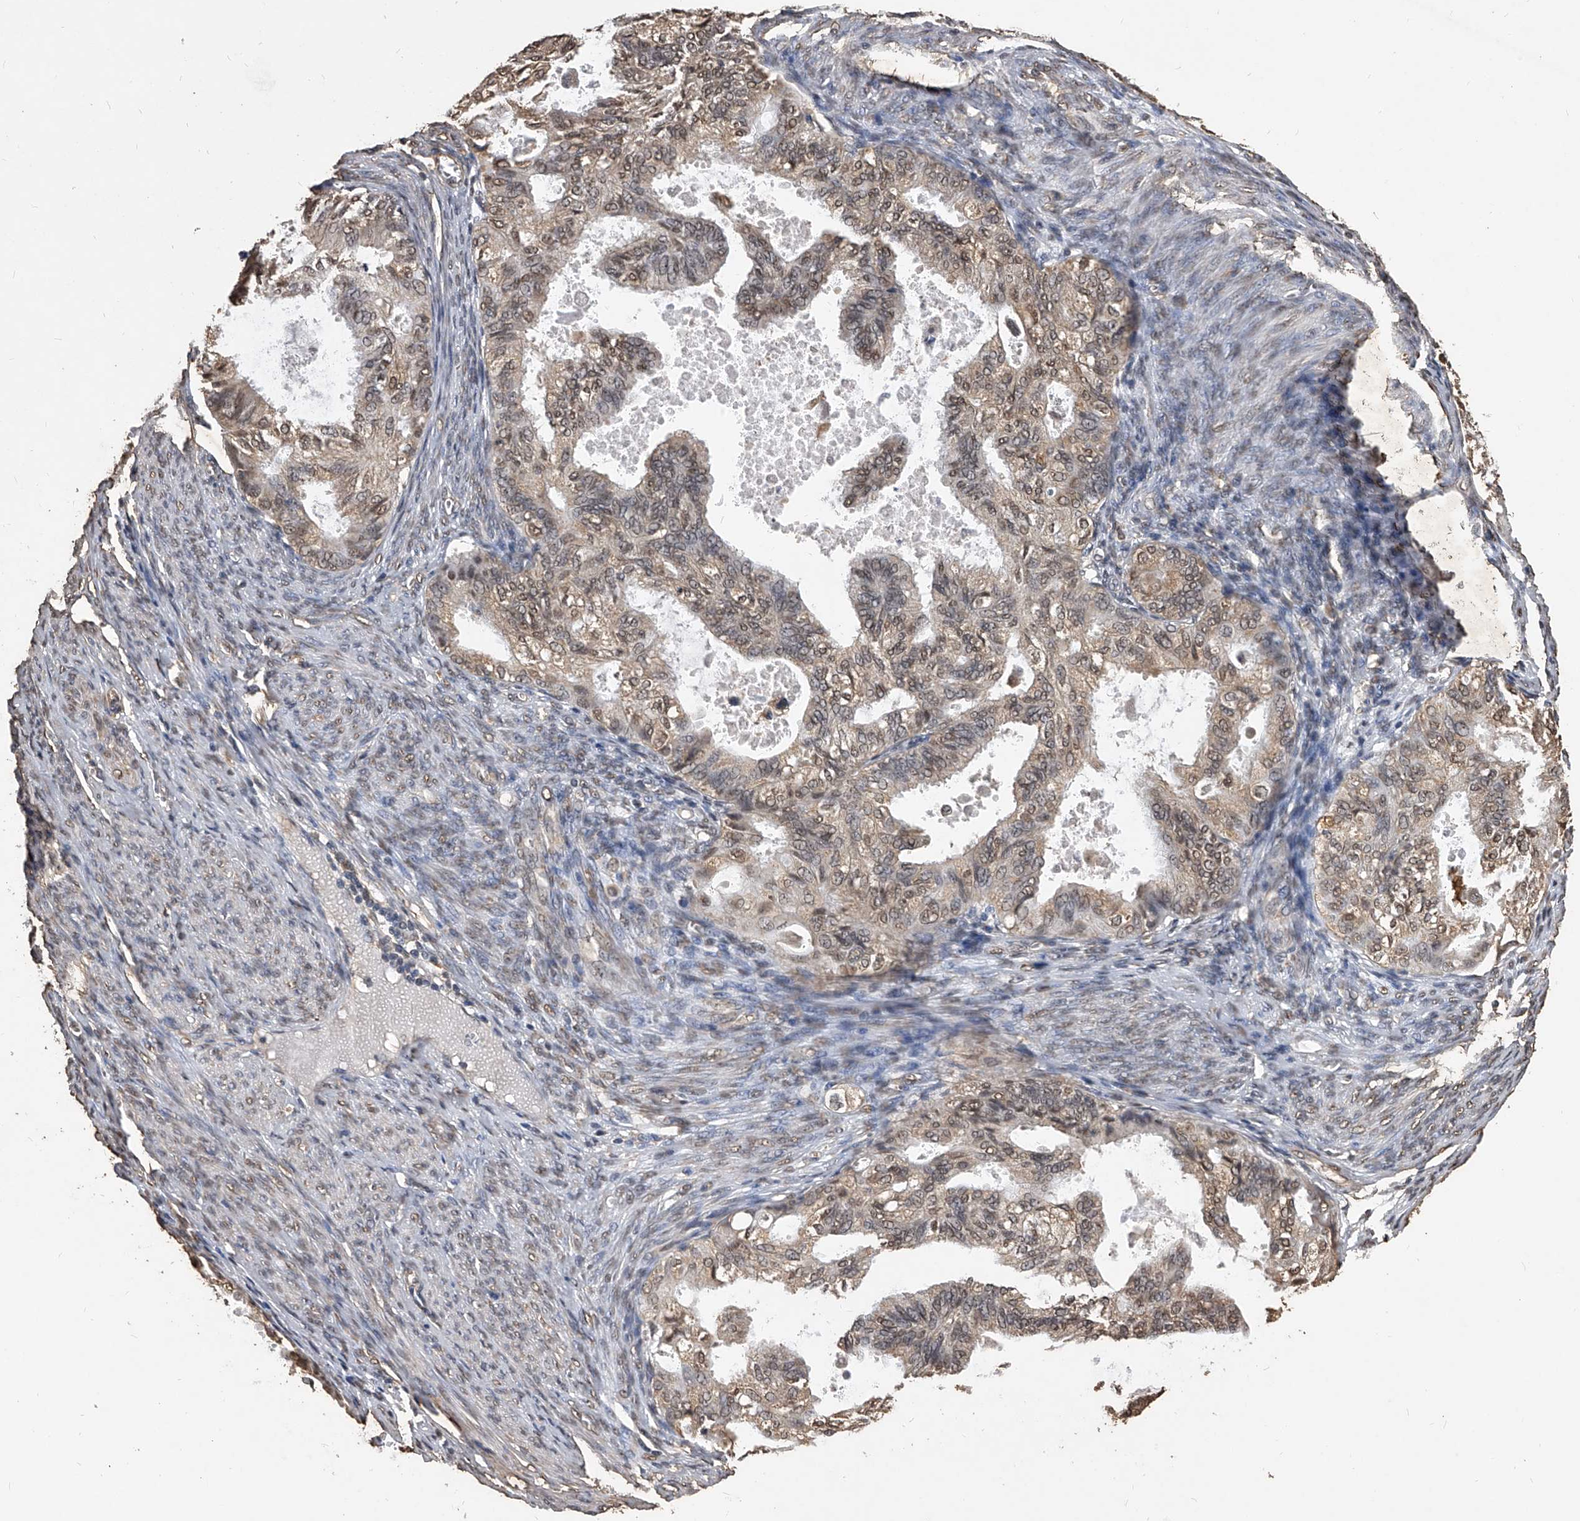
{"staining": {"intensity": "moderate", "quantity": "25%-75%", "location": "cytoplasmic/membranous,nuclear"}, "tissue": "cervical cancer", "cell_type": "Tumor cells", "image_type": "cancer", "snomed": [{"axis": "morphology", "description": "Normal tissue, NOS"}, {"axis": "morphology", "description": "Adenocarcinoma, NOS"}, {"axis": "topography", "description": "Cervix"}, {"axis": "topography", "description": "Endometrium"}], "caption": "Cervical cancer stained with a brown dye exhibits moderate cytoplasmic/membranous and nuclear positive staining in approximately 25%-75% of tumor cells.", "gene": "FBXL4", "patient": {"sex": "female", "age": 86}}